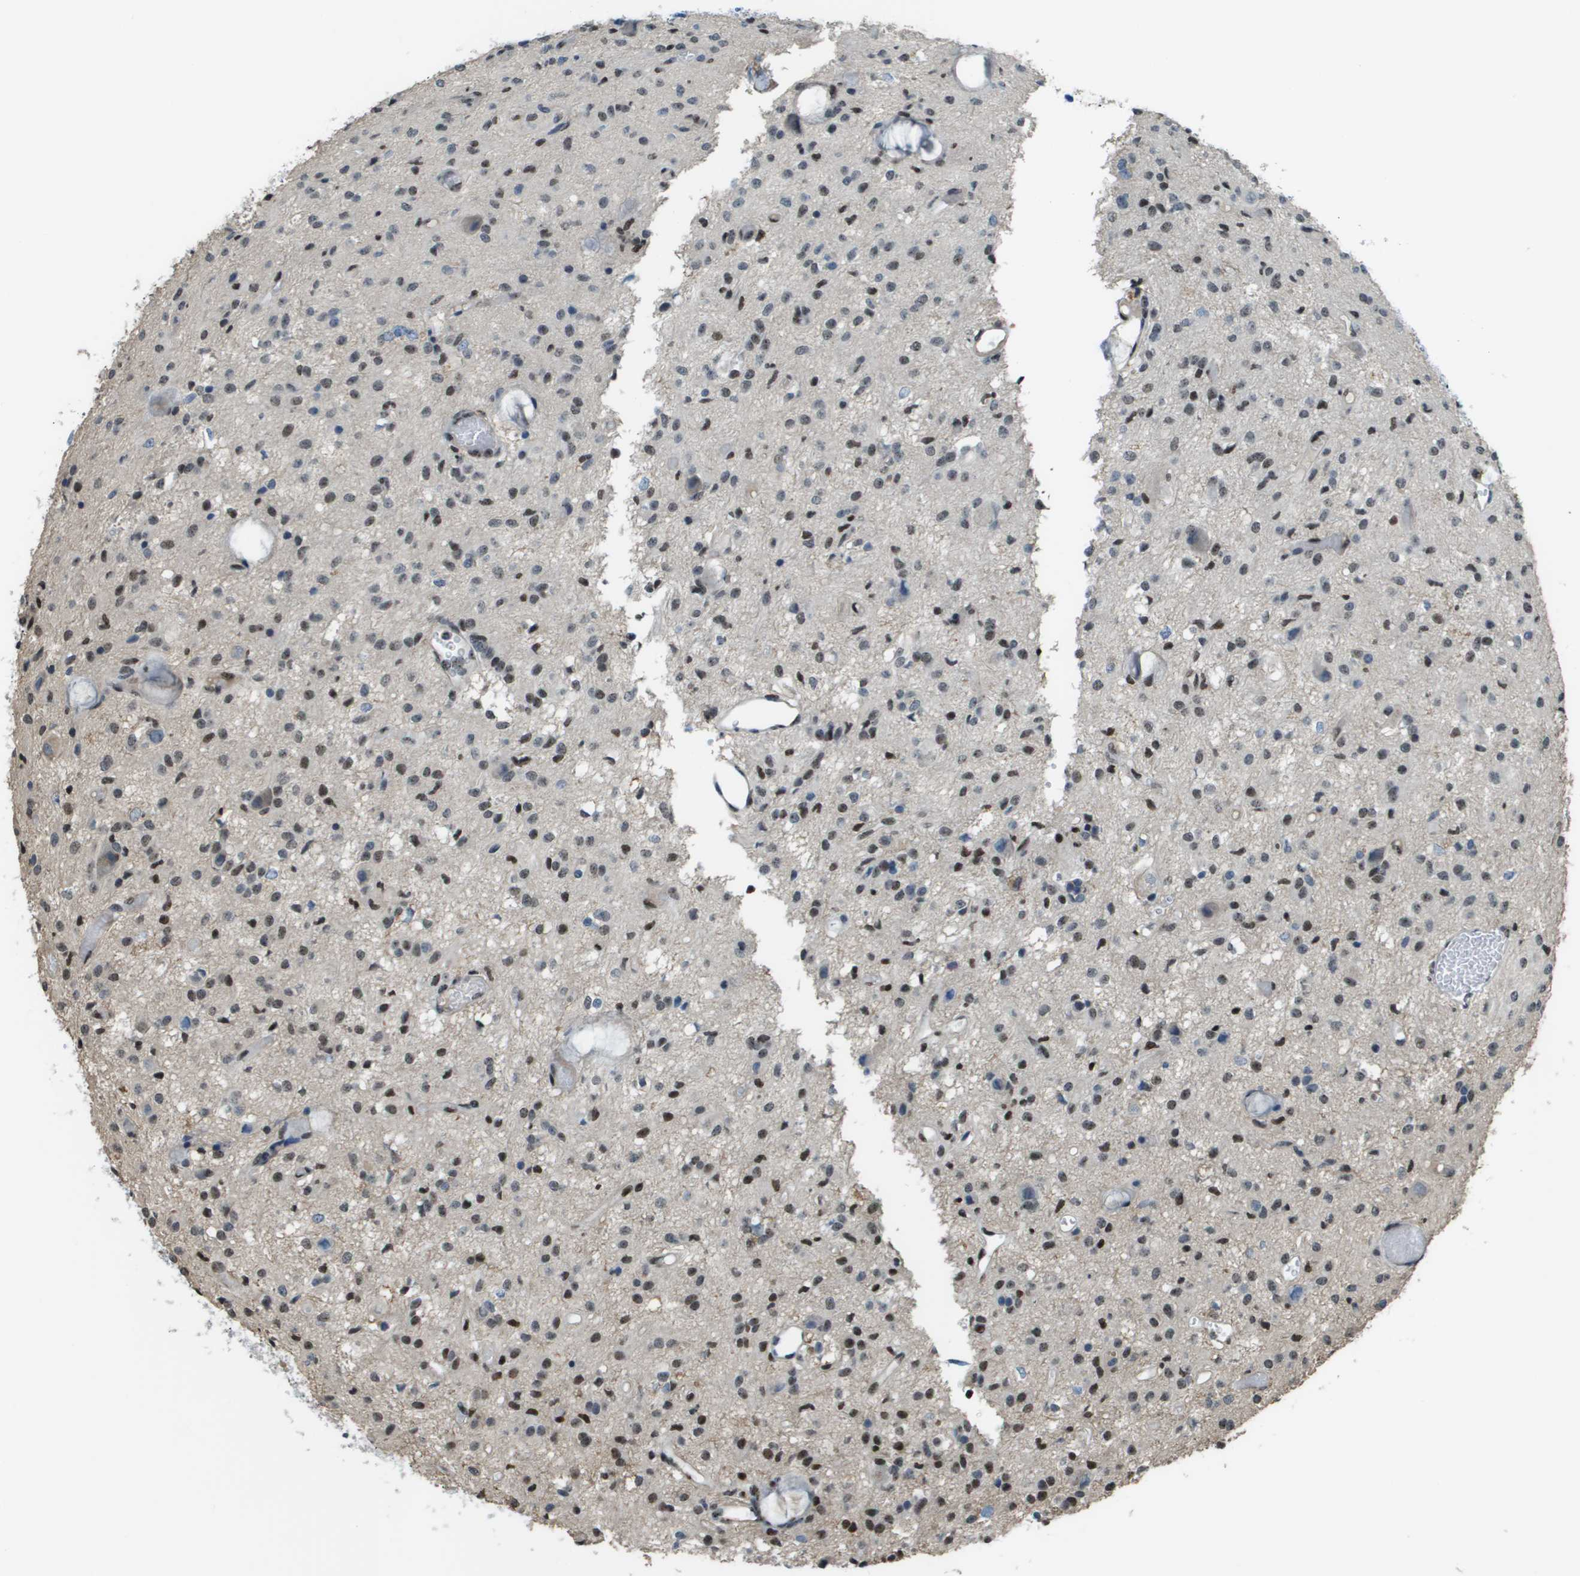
{"staining": {"intensity": "moderate", "quantity": "25%-75%", "location": "nuclear"}, "tissue": "glioma", "cell_type": "Tumor cells", "image_type": "cancer", "snomed": [{"axis": "morphology", "description": "Glioma, malignant, High grade"}, {"axis": "topography", "description": "Brain"}], "caption": "This image shows immunohistochemistry staining of human high-grade glioma (malignant), with medium moderate nuclear positivity in about 25%-75% of tumor cells.", "gene": "SP100", "patient": {"sex": "female", "age": 59}}